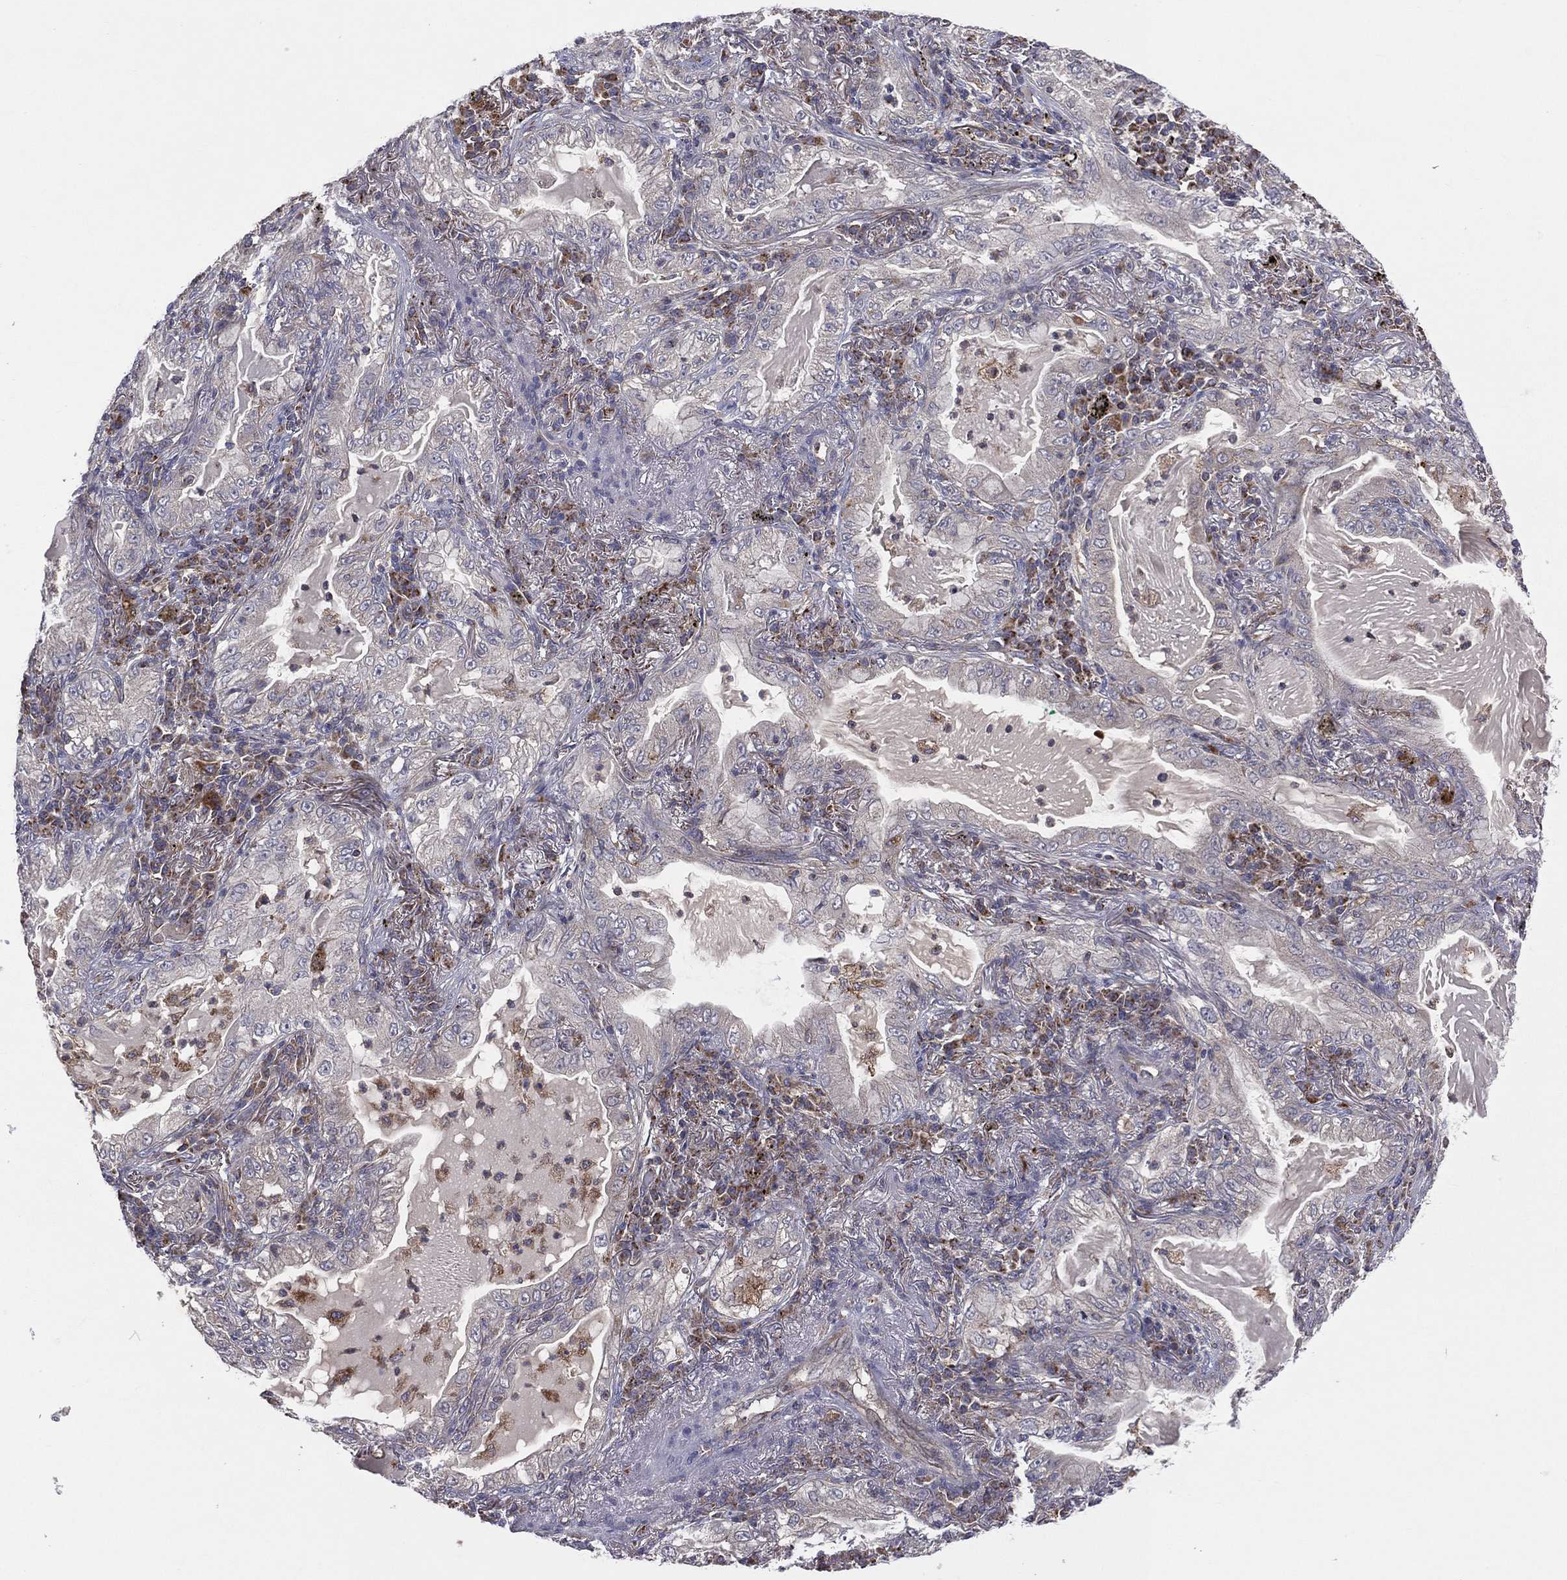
{"staining": {"intensity": "negative", "quantity": "none", "location": "none"}, "tissue": "lung cancer", "cell_type": "Tumor cells", "image_type": "cancer", "snomed": [{"axis": "morphology", "description": "Adenocarcinoma, NOS"}, {"axis": "topography", "description": "Lung"}], "caption": "Protein analysis of lung cancer shows no significant staining in tumor cells.", "gene": "STARD3", "patient": {"sex": "female", "age": 73}}